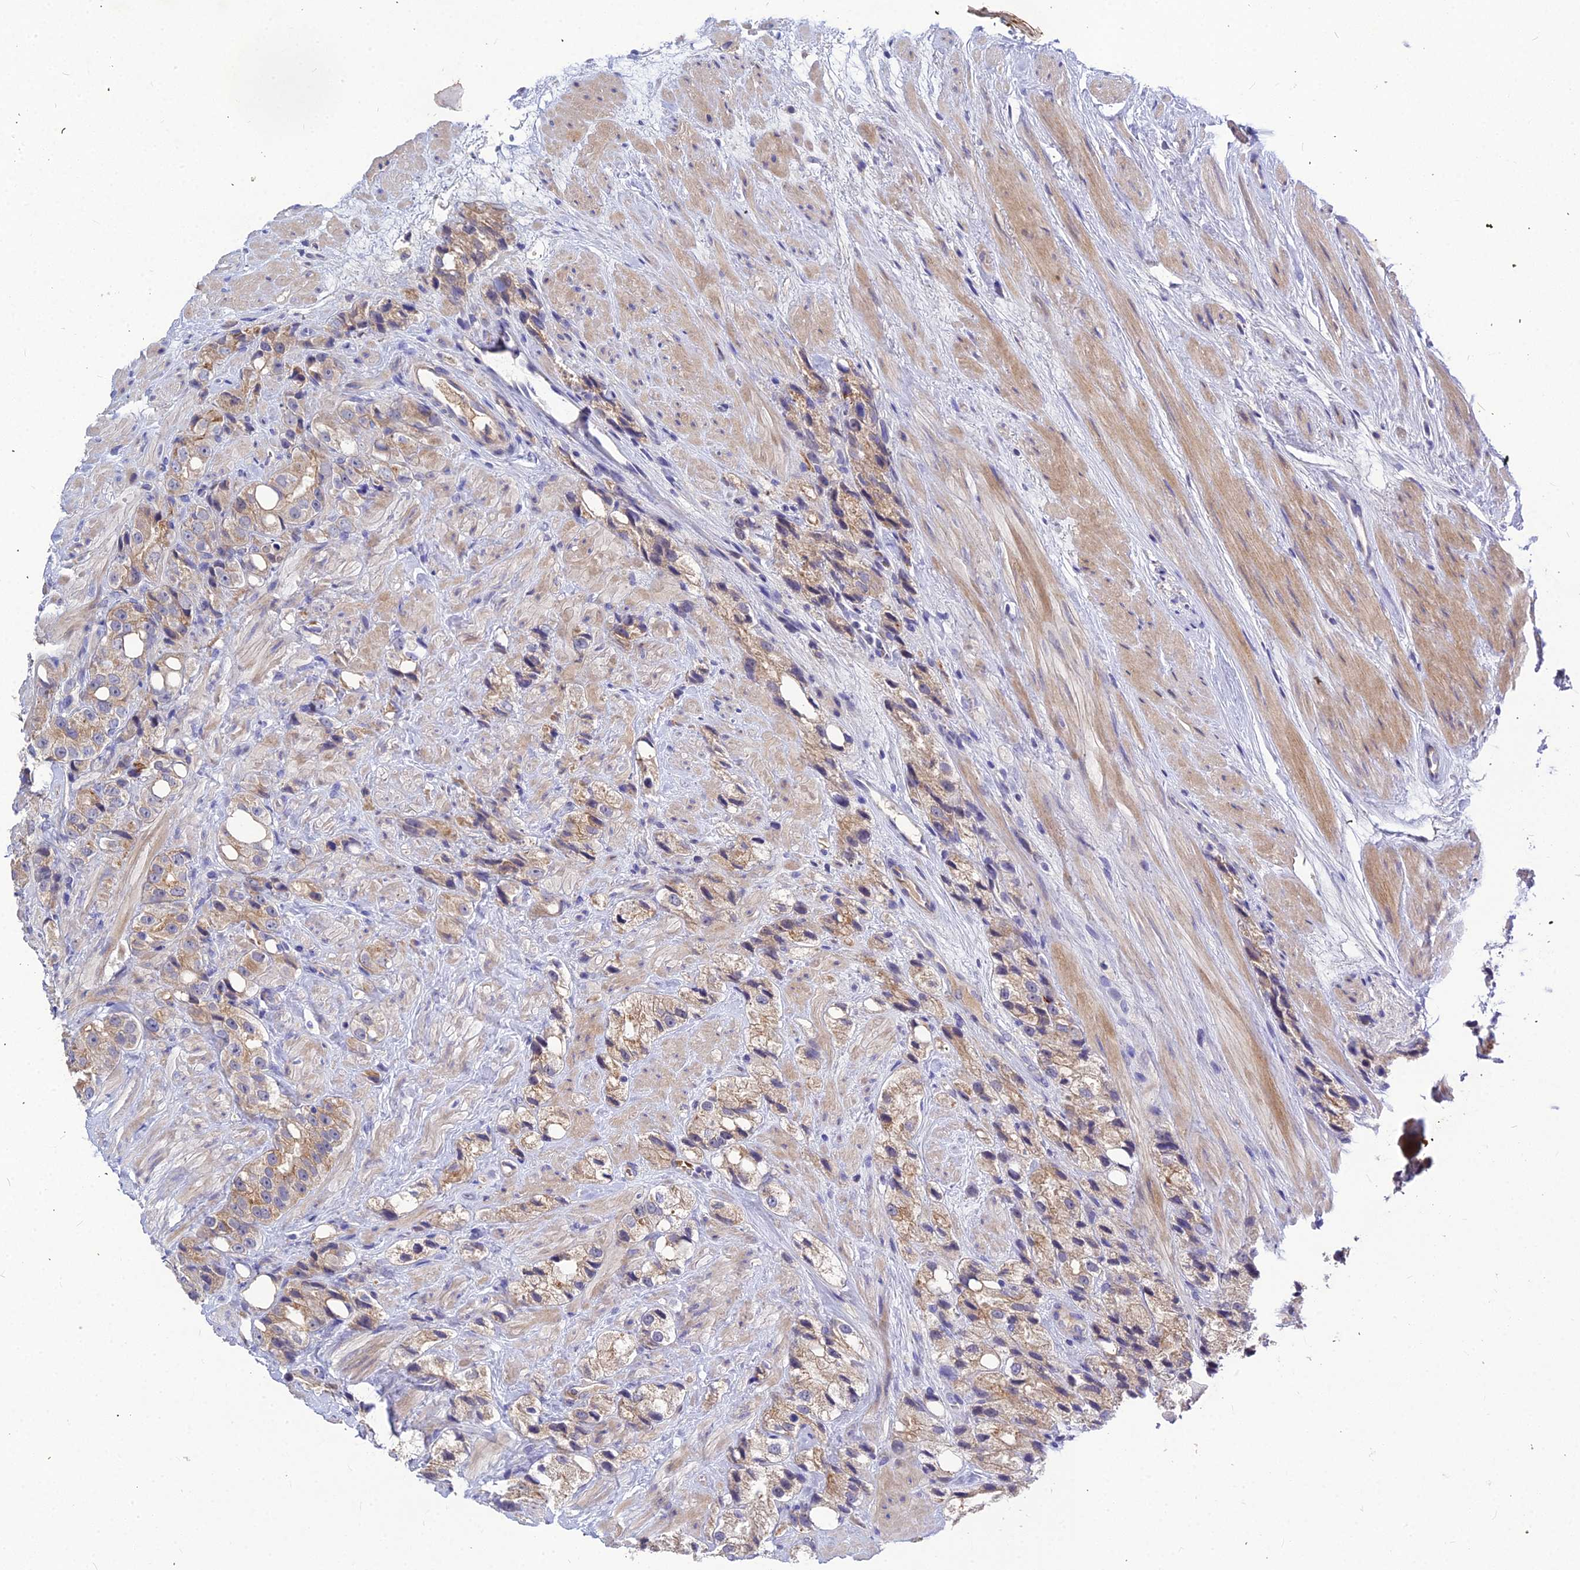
{"staining": {"intensity": "moderate", "quantity": "25%-75%", "location": "cytoplasmic/membranous"}, "tissue": "prostate cancer", "cell_type": "Tumor cells", "image_type": "cancer", "snomed": [{"axis": "morphology", "description": "Adenocarcinoma, NOS"}, {"axis": "topography", "description": "Prostate"}], "caption": "Human prostate adenocarcinoma stained for a protein (brown) displays moderate cytoplasmic/membranous positive positivity in about 25%-75% of tumor cells.", "gene": "DMRTA1", "patient": {"sex": "male", "age": 79}}